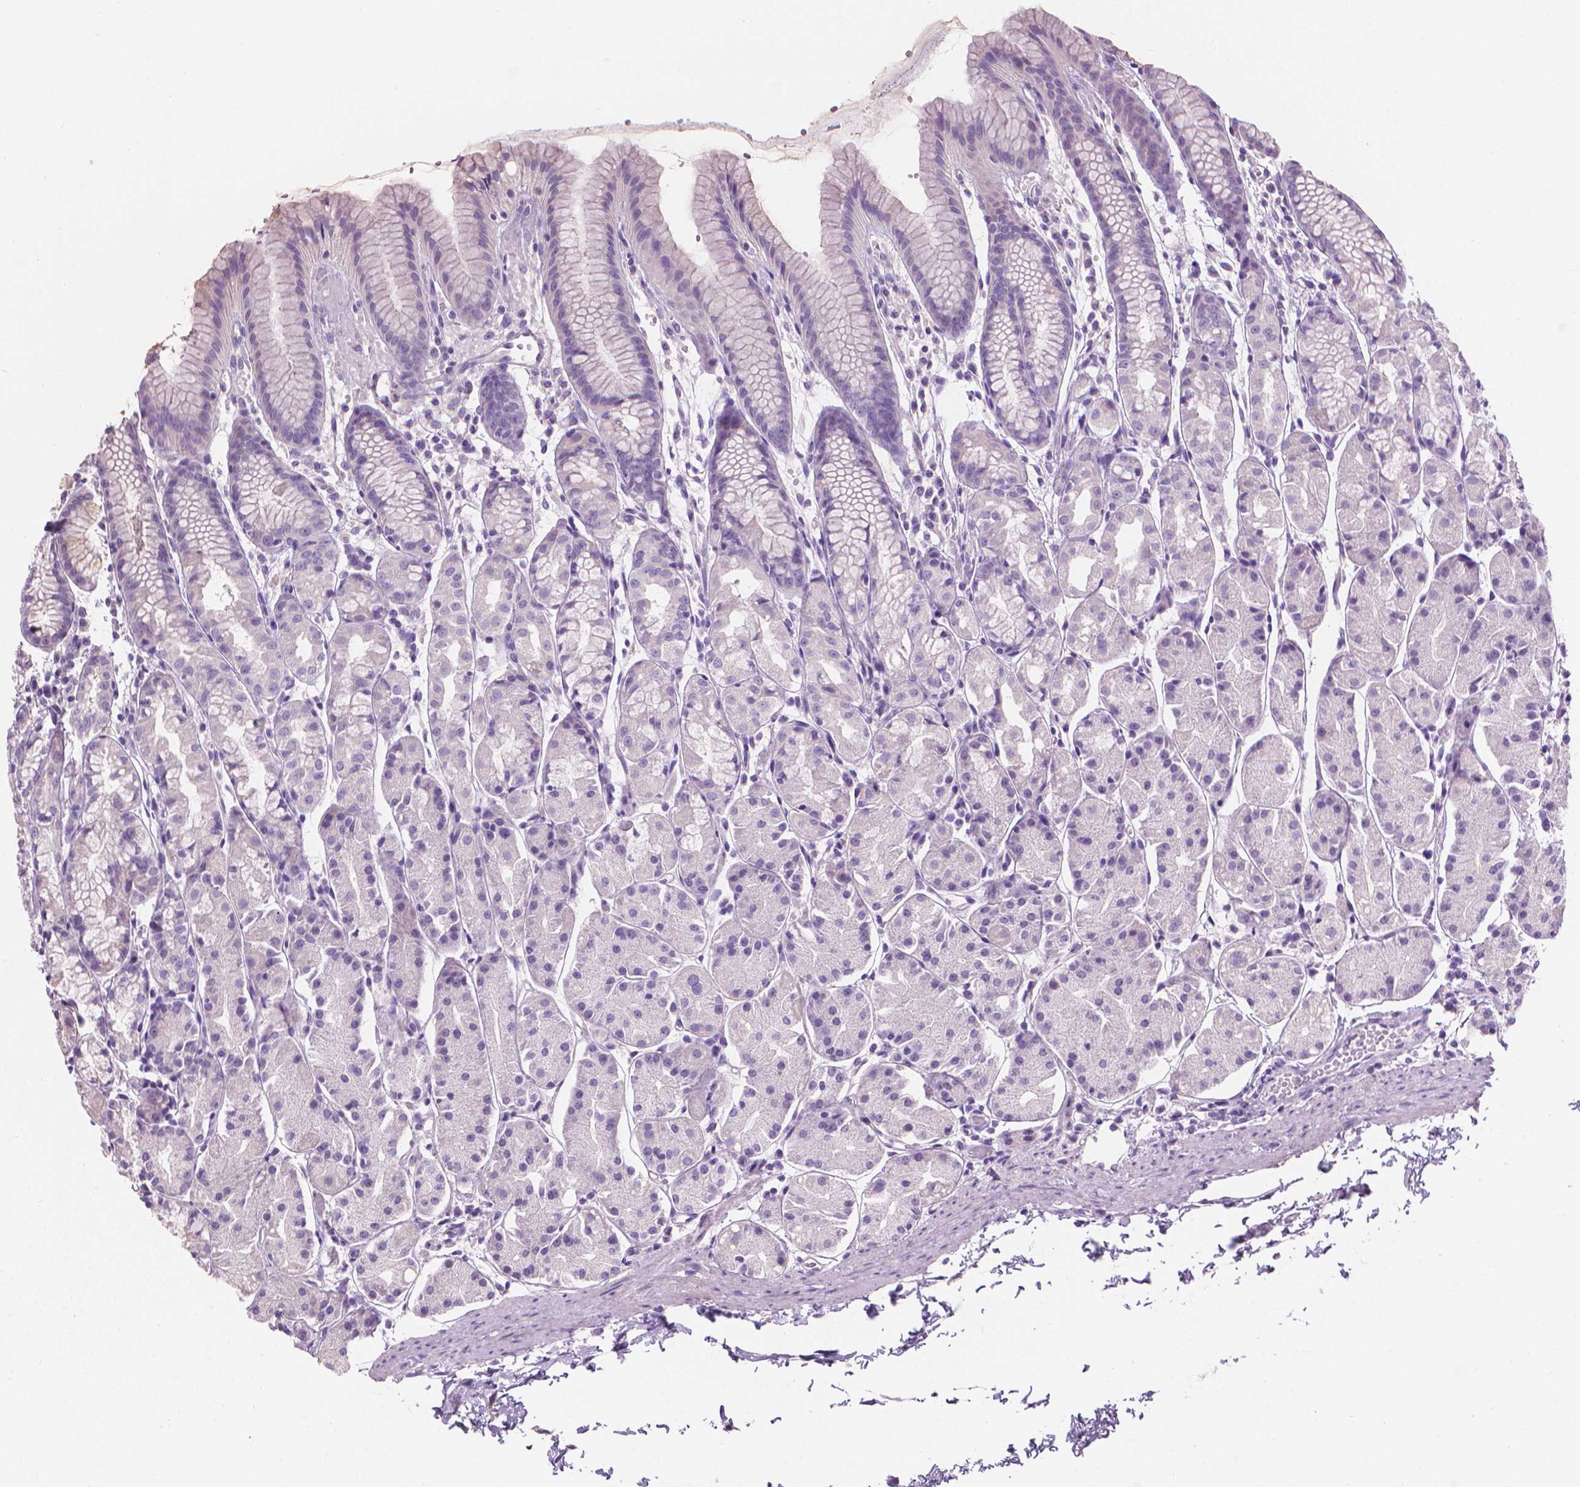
{"staining": {"intensity": "negative", "quantity": "none", "location": "none"}, "tissue": "stomach", "cell_type": "Glandular cells", "image_type": "normal", "snomed": [{"axis": "morphology", "description": "Normal tissue, NOS"}, {"axis": "topography", "description": "Stomach, upper"}], "caption": "A photomicrograph of stomach stained for a protein displays no brown staining in glandular cells.", "gene": "CABCOCO1", "patient": {"sex": "male", "age": 47}}